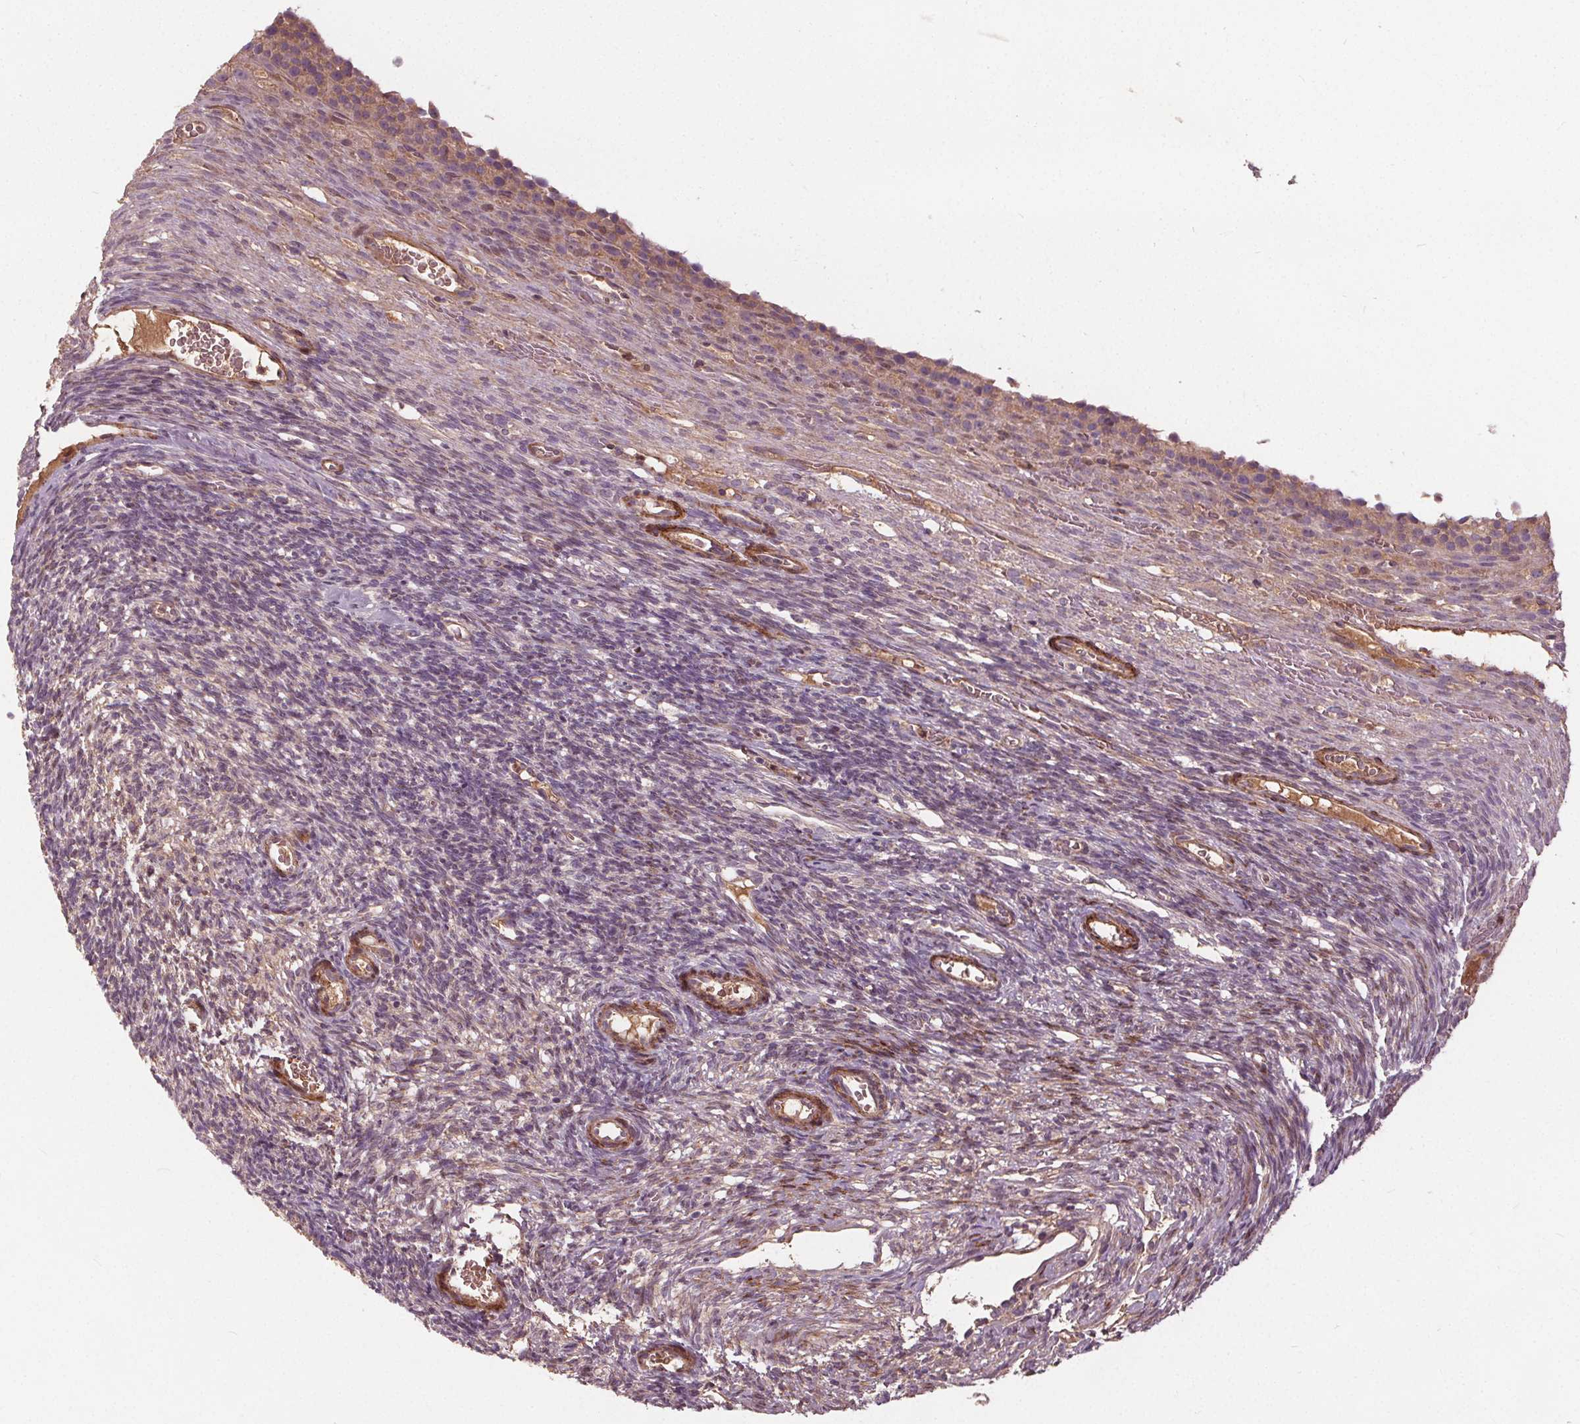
{"staining": {"intensity": "weak", "quantity": ">75%", "location": "cytoplasmic/membranous"}, "tissue": "ovary", "cell_type": "Follicle cells", "image_type": "normal", "snomed": [{"axis": "morphology", "description": "Normal tissue, NOS"}, {"axis": "topography", "description": "Ovary"}], "caption": "This histopathology image displays IHC staining of unremarkable ovary, with low weak cytoplasmic/membranous staining in approximately >75% of follicle cells.", "gene": "PDGFD", "patient": {"sex": "female", "age": 34}}